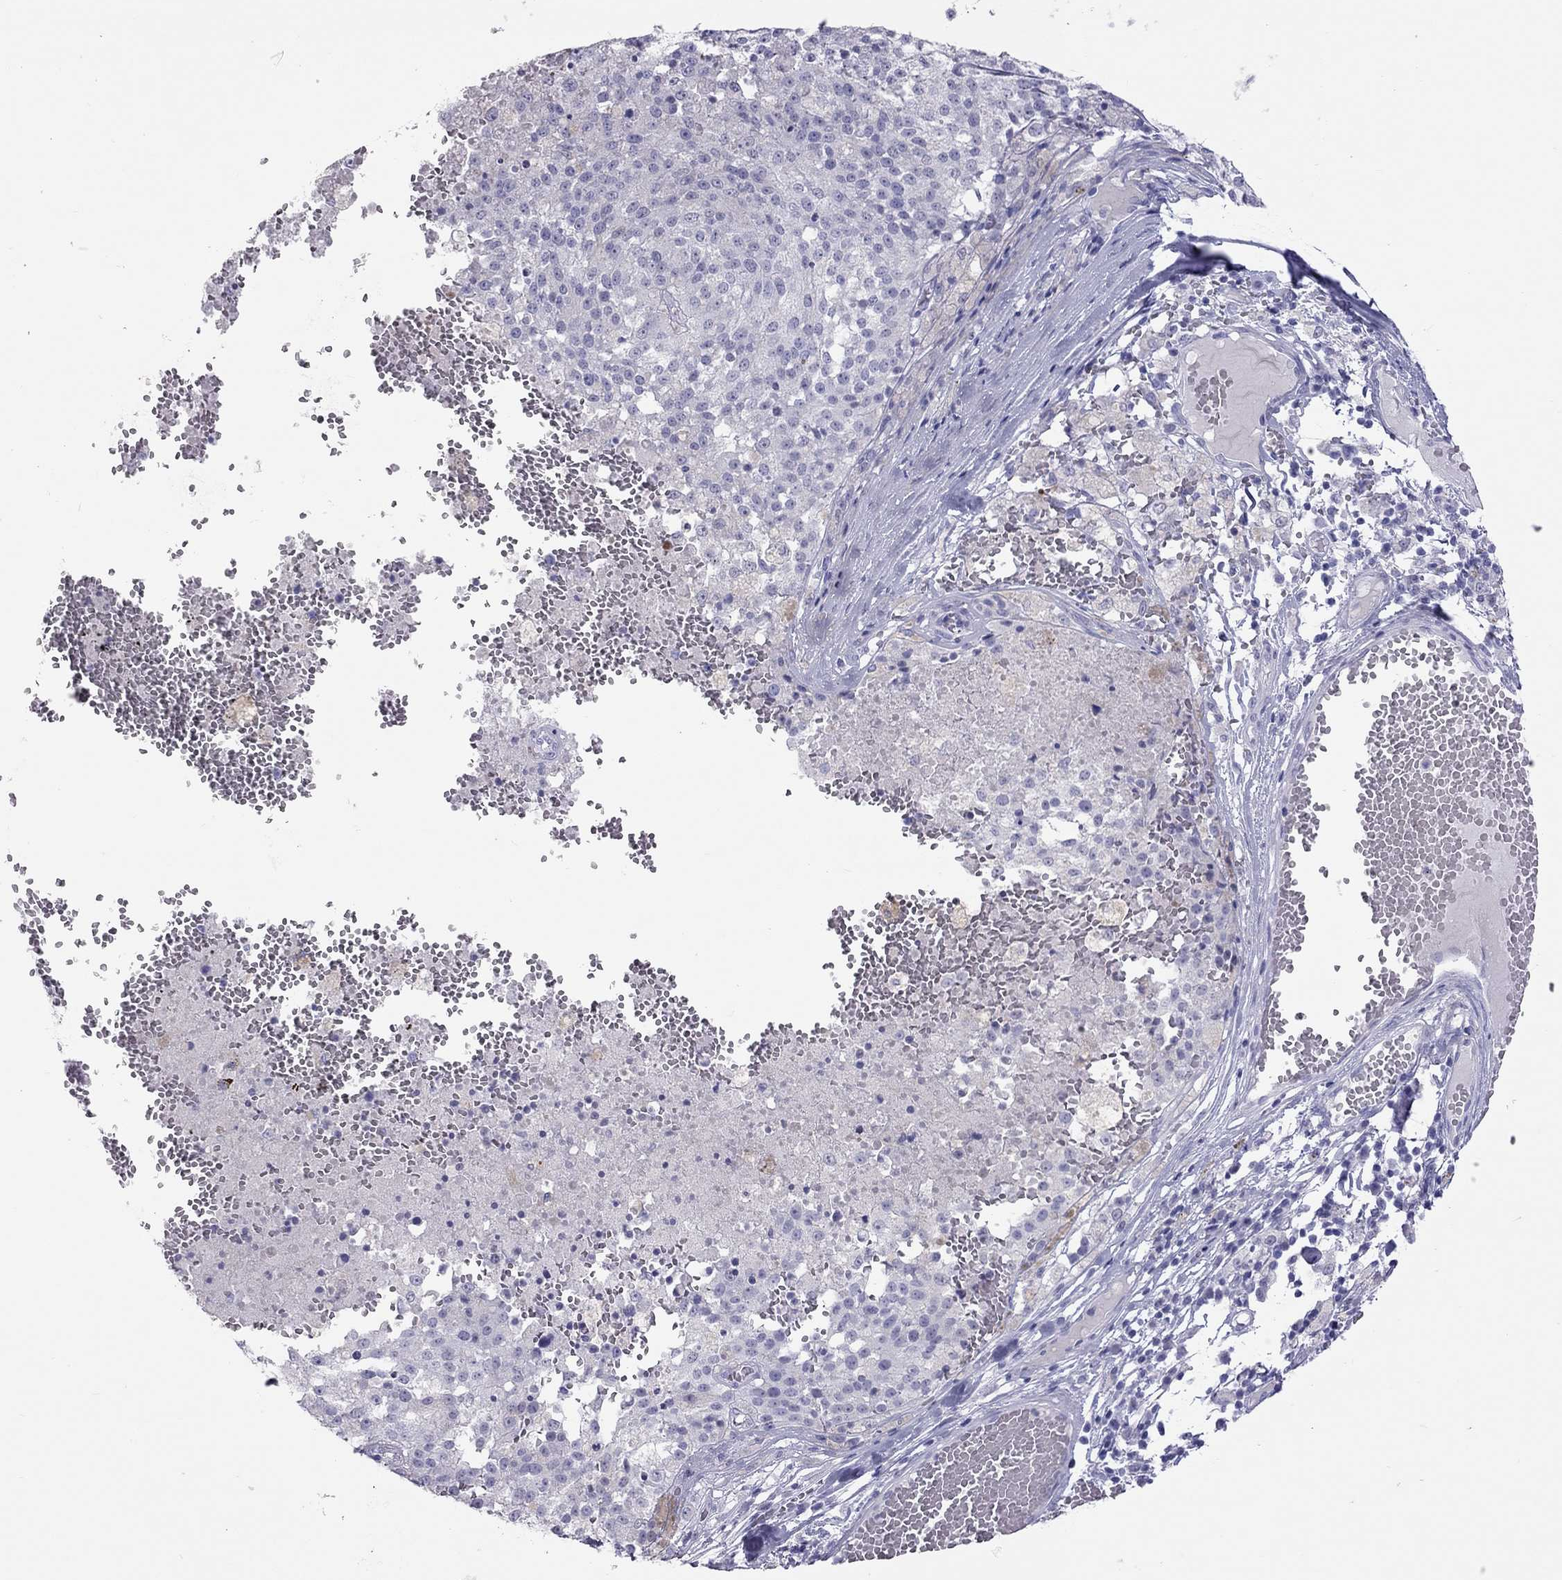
{"staining": {"intensity": "negative", "quantity": "none", "location": "none"}, "tissue": "melanoma", "cell_type": "Tumor cells", "image_type": "cancer", "snomed": [{"axis": "morphology", "description": "Malignant melanoma, Metastatic site"}, {"axis": "topography", "description": "Lymph node"}], "caption": "Immunohistochemistry of human malignant melanoma (metastatic site) demonstrates no positivity in tumor cells. Nuclei are stained in blue.", "gene": "MUC16", "patient": {"sex": "female", "age": 64}}